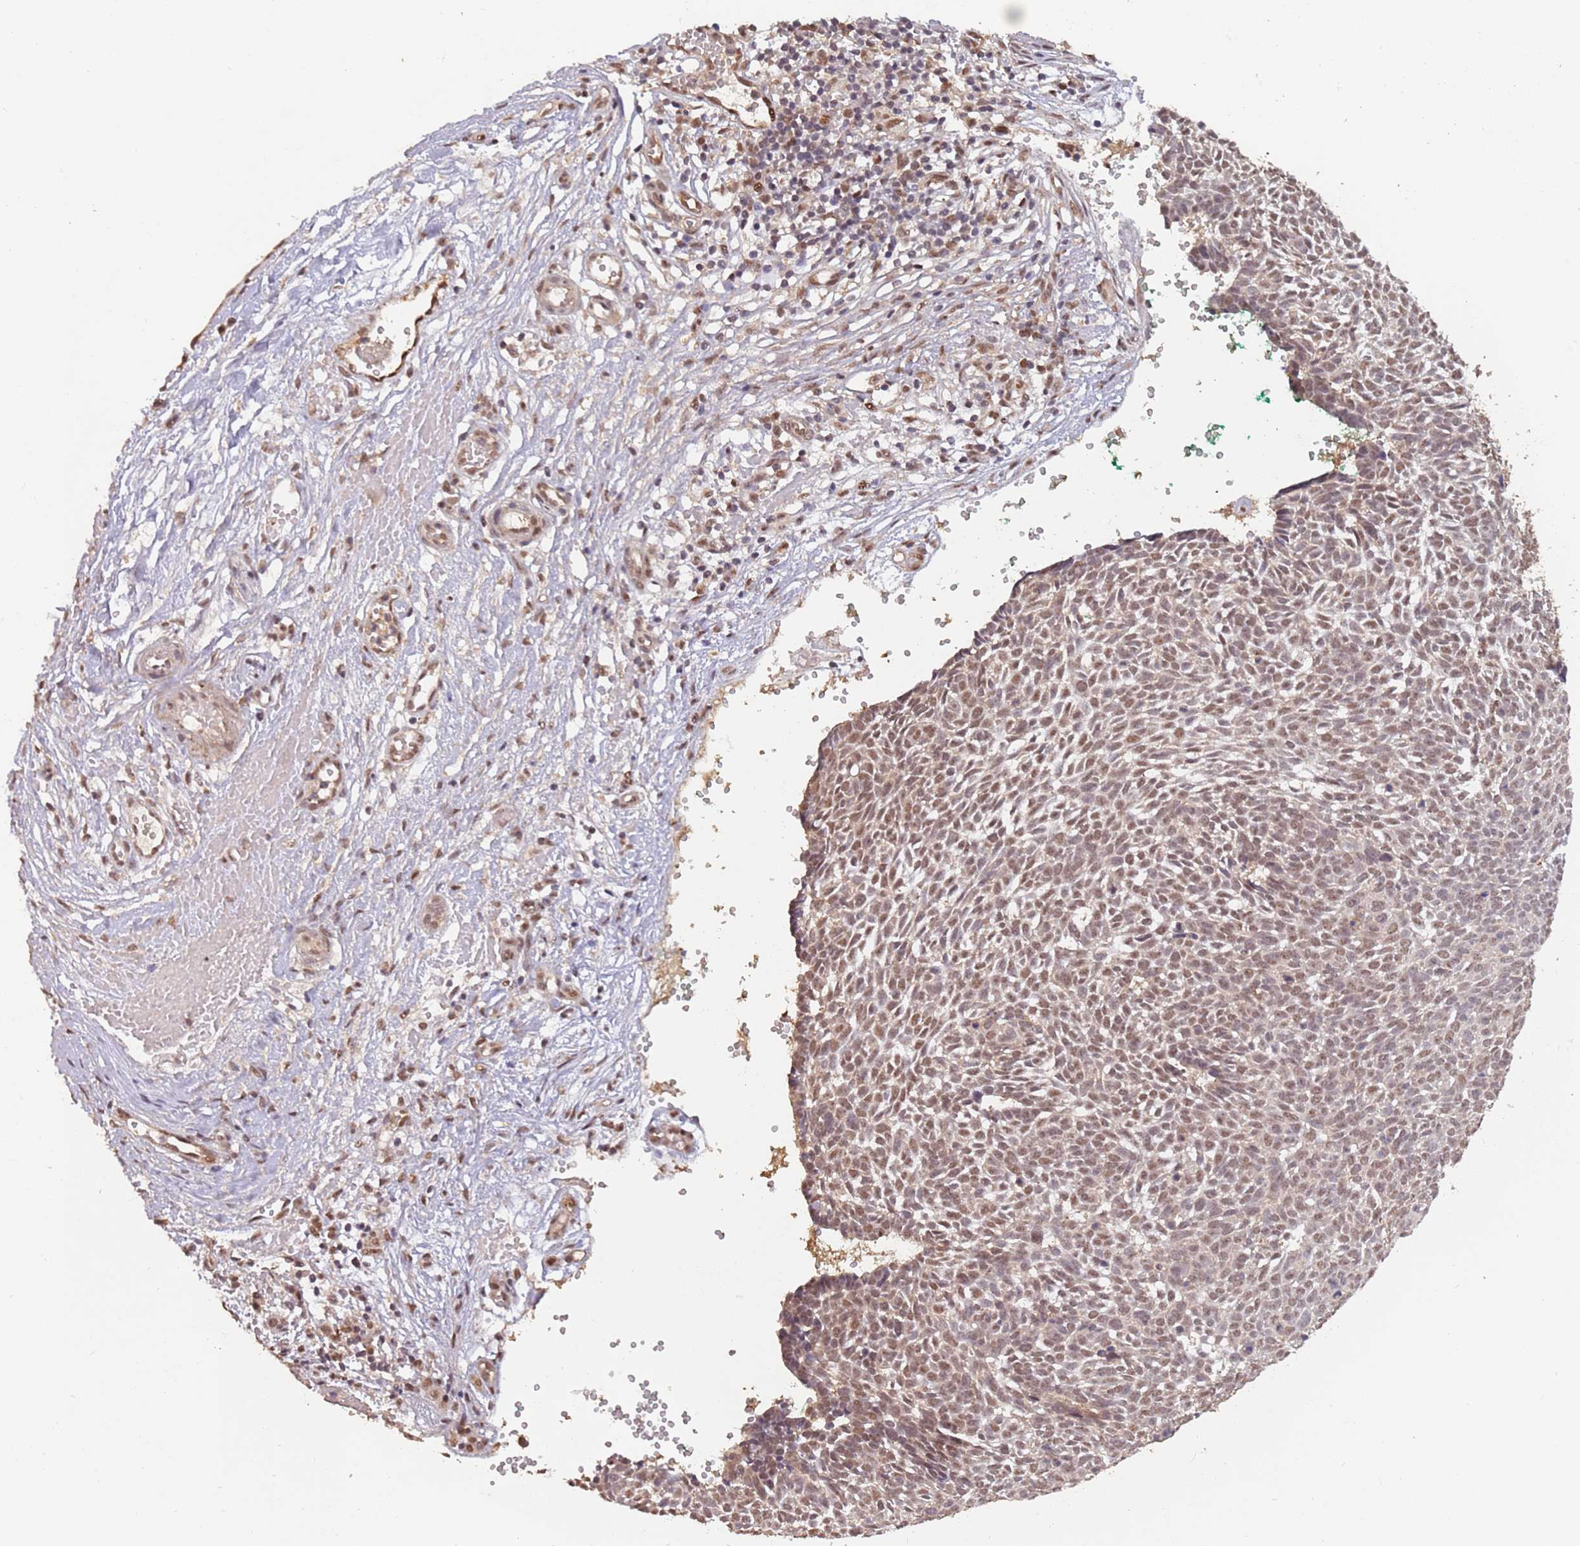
{"staining": {"intensity": "moderate", "quantity": "25%-75%", "location": "nuclear"}, "tissue": "skin cancer", "cell_type": "Tumor cells", "image_type": "cancer", "snomed": [{"axis": "morphology", "description": "Basal cell carcinoma"}, {"axis": "topography", "description": "Skin"}], "caption": "Immunohistochemistry (IHC) histopathology image of basal cell carcinoma (skin) stained for a protein (brown), which shows medium levels of moderate nuclear expression in approximately 25%-75% of tumor cells.", "gene": "RFXANK", "patient": {"sex": "male", "age": 61}}